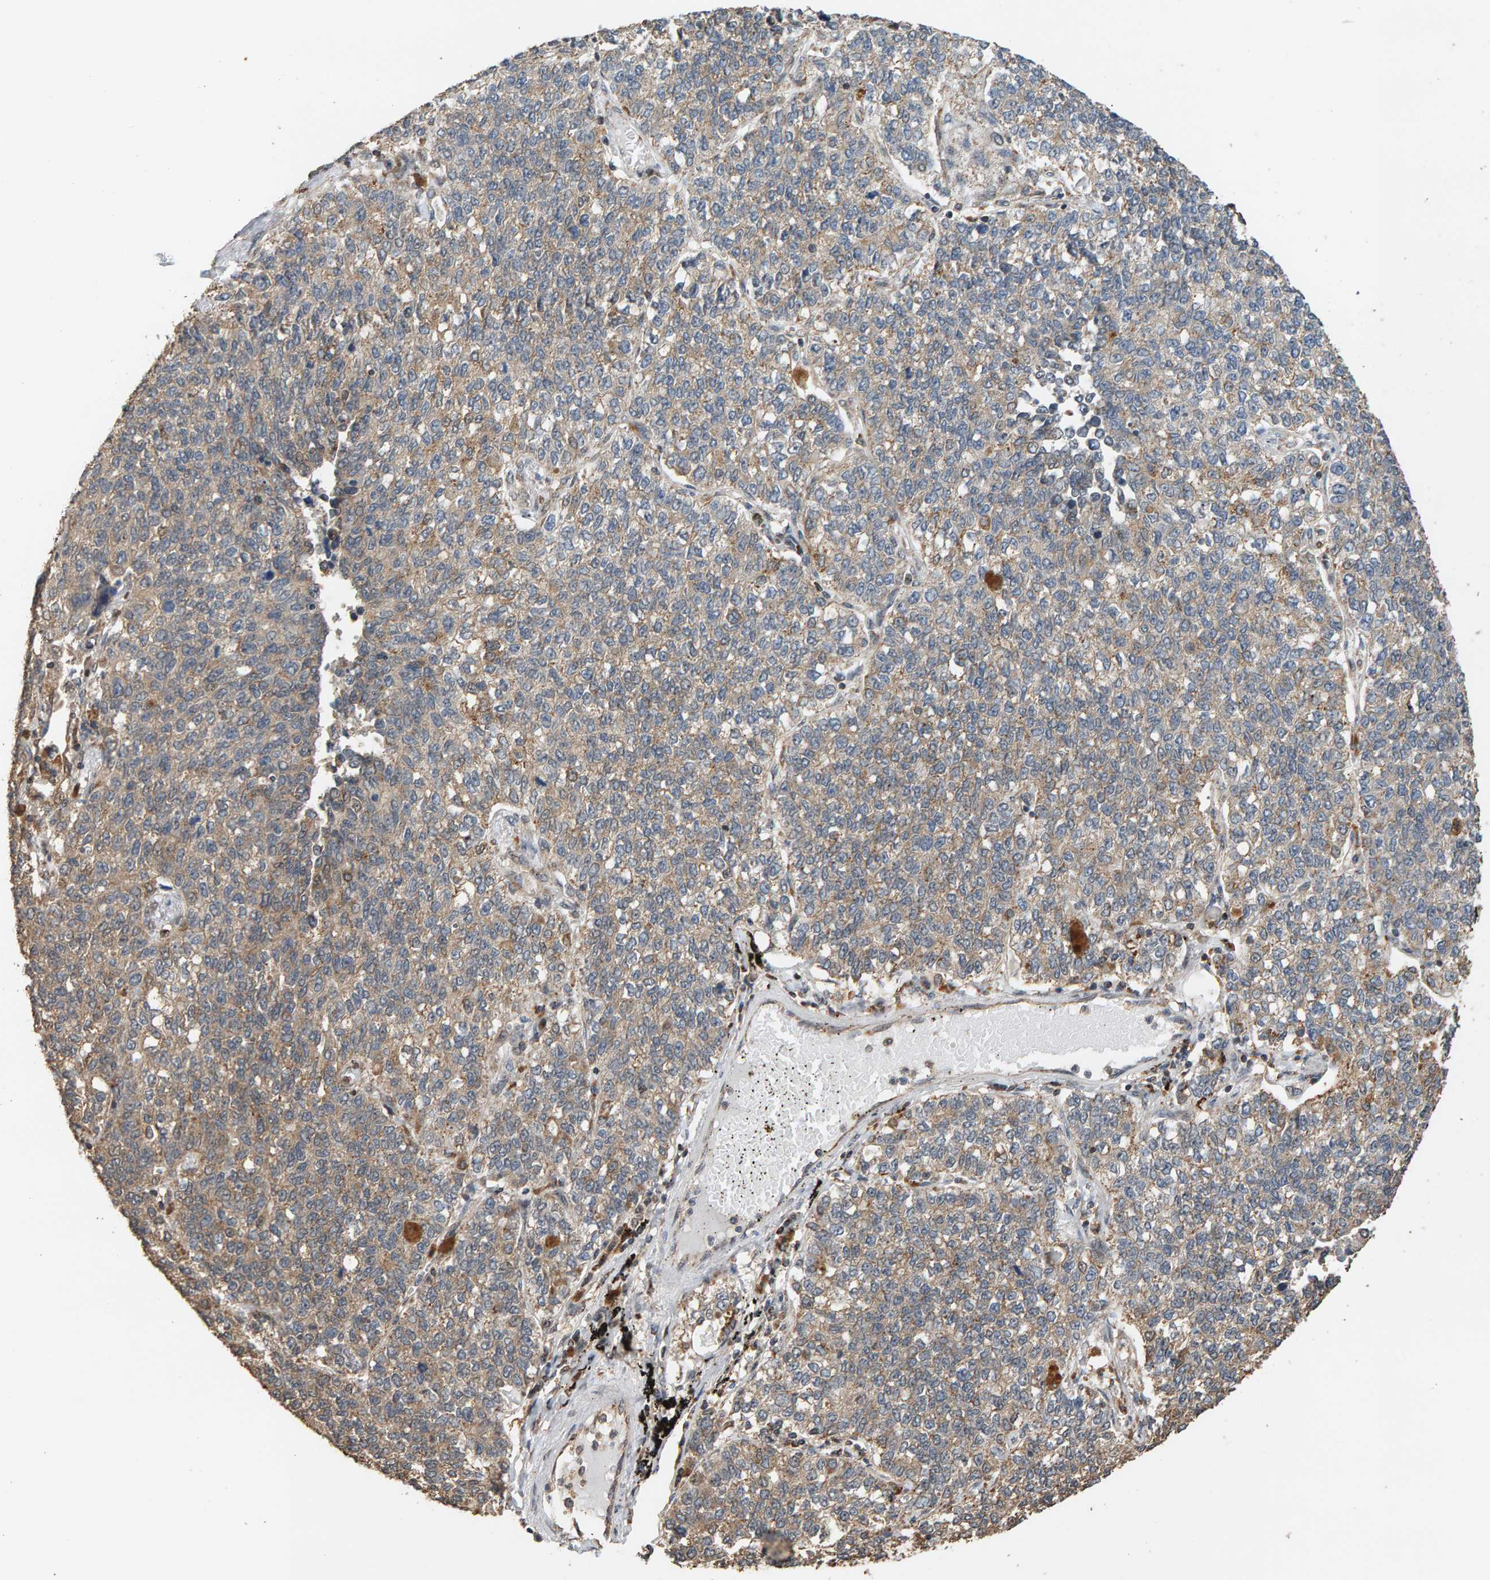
{"staining": {"intensity": "weak", "quantity": ">75%", "location": "cytoplasmic/membranous"}, "tissue": "lung cancer", "cell_type": "Tumor cells", "image_type": "cancer", "snomed": [{"axis": "morphology", "description": "Adenocarcinoma, NOS"}, {"axis": "topography", "description": "Lung"}], "caption": "Tumor cells demonstrate low levels of weak cytoplasmic/membranous expression in about >75% of cells in adenocarcinoma (lung). The staining is performed using DAB (3,3'-diaminobenzidine) brown chromogen to label protein expression. The nuclei are counter-stained blue using hematoxylin.", "gene": "GSTK1", "patient": {"sex": "male", "age": 49}}